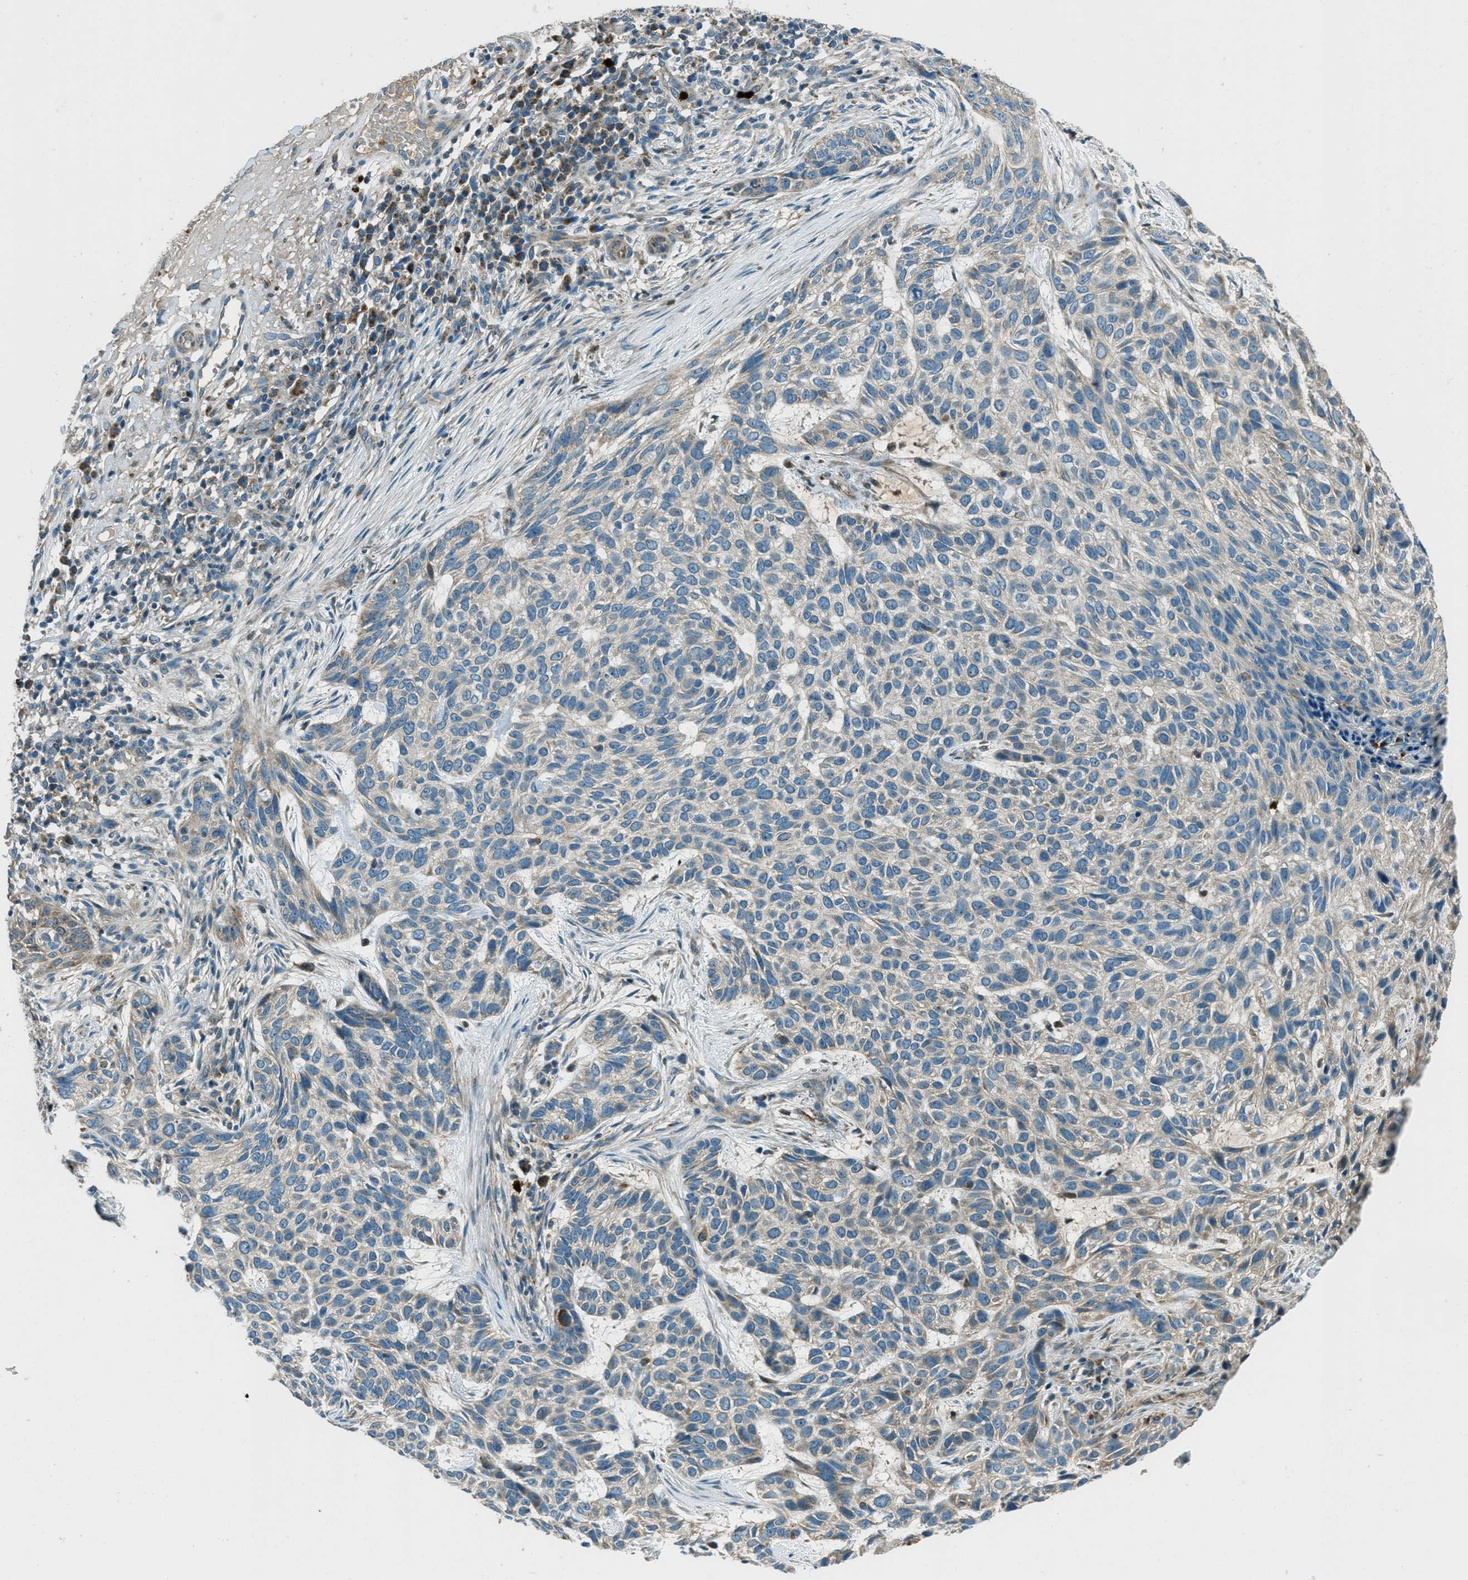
{"staining": {"intensity": "negative", "quantity": "none", "location": "none"}, "tissue": "skin cancer", "cell_type": "Tumor cells", "image_type": "cancer", "snomed": [{"axis": "morphology", "description": "Normal tissue, NOS"}, {"axis": "morphology", "description": "Basal cell carcinoma"}, {"axis": "topography", "description": "Skin"}], "caption": "High magnification brightfield microscopy of skin cancer stained with DAB (brown) and counterstained with hematoxylin (blue): tumor cells show no significant expression. (Immunohistochemistry, brightfield microscopy, high magnification).", "gene": "FAR1", "patient": {"sex": "male", "age": 79}}